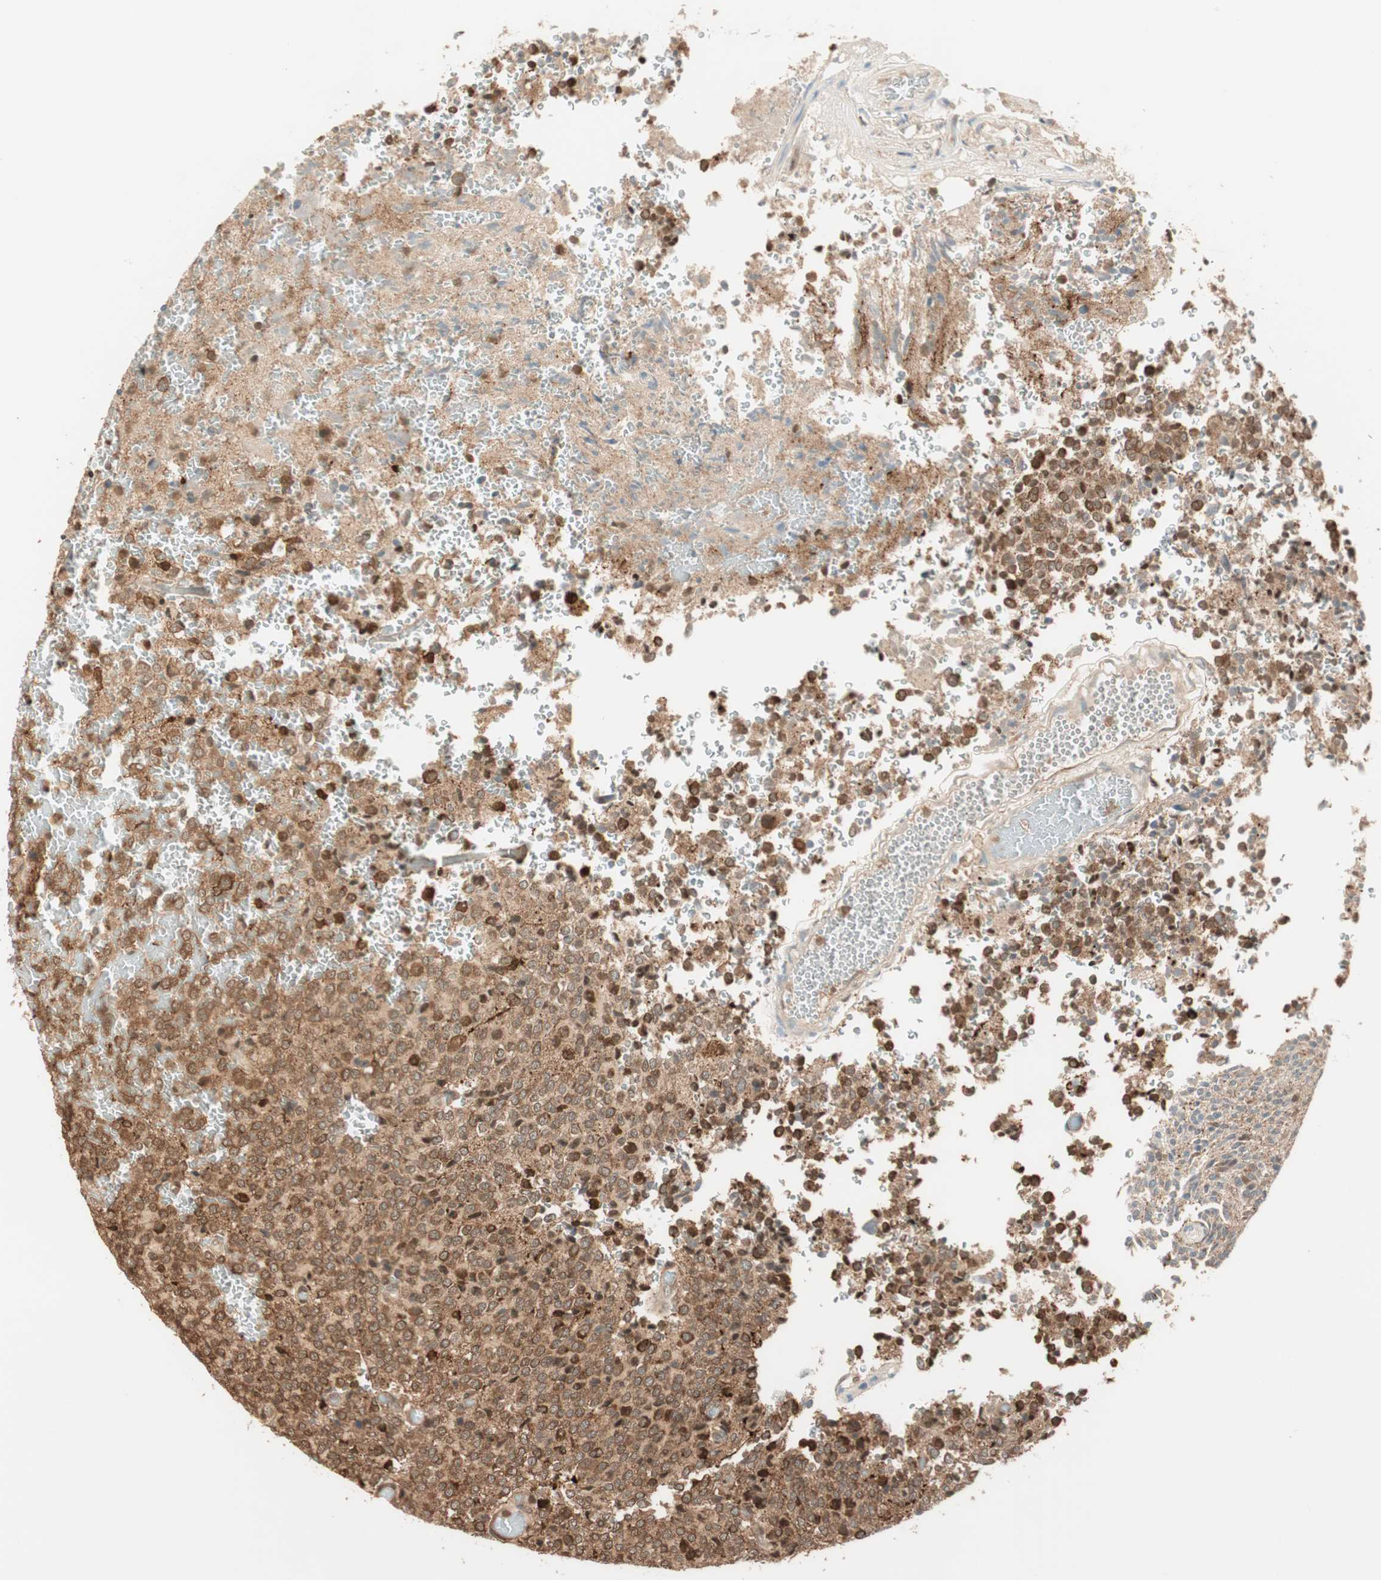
{"staining": {"intensity": "moderate", "quantity": ">75%", "location": "cytoplasmic/membranous"}, "tissue": "glioma", "cell_type": "Tumor cells", "image_type": "cancer", "snomed": [{"axis": "morphology", "description": "Glioma, malignant, High grade"}, {"axis": "topography", "description": "pancreas cauda"}], "caption": "An immunohistochemistry (IHC) histopathology image of neoplastic tissue is shown. Protein staining in brown shows moderate cytoplasmic/membranous positivity in malignant glioma (high-grade) within tumor cells. Nuclei are stained in blue.", "gene": "ZNF443", "patient": {"sex": "male", "age": 60}}